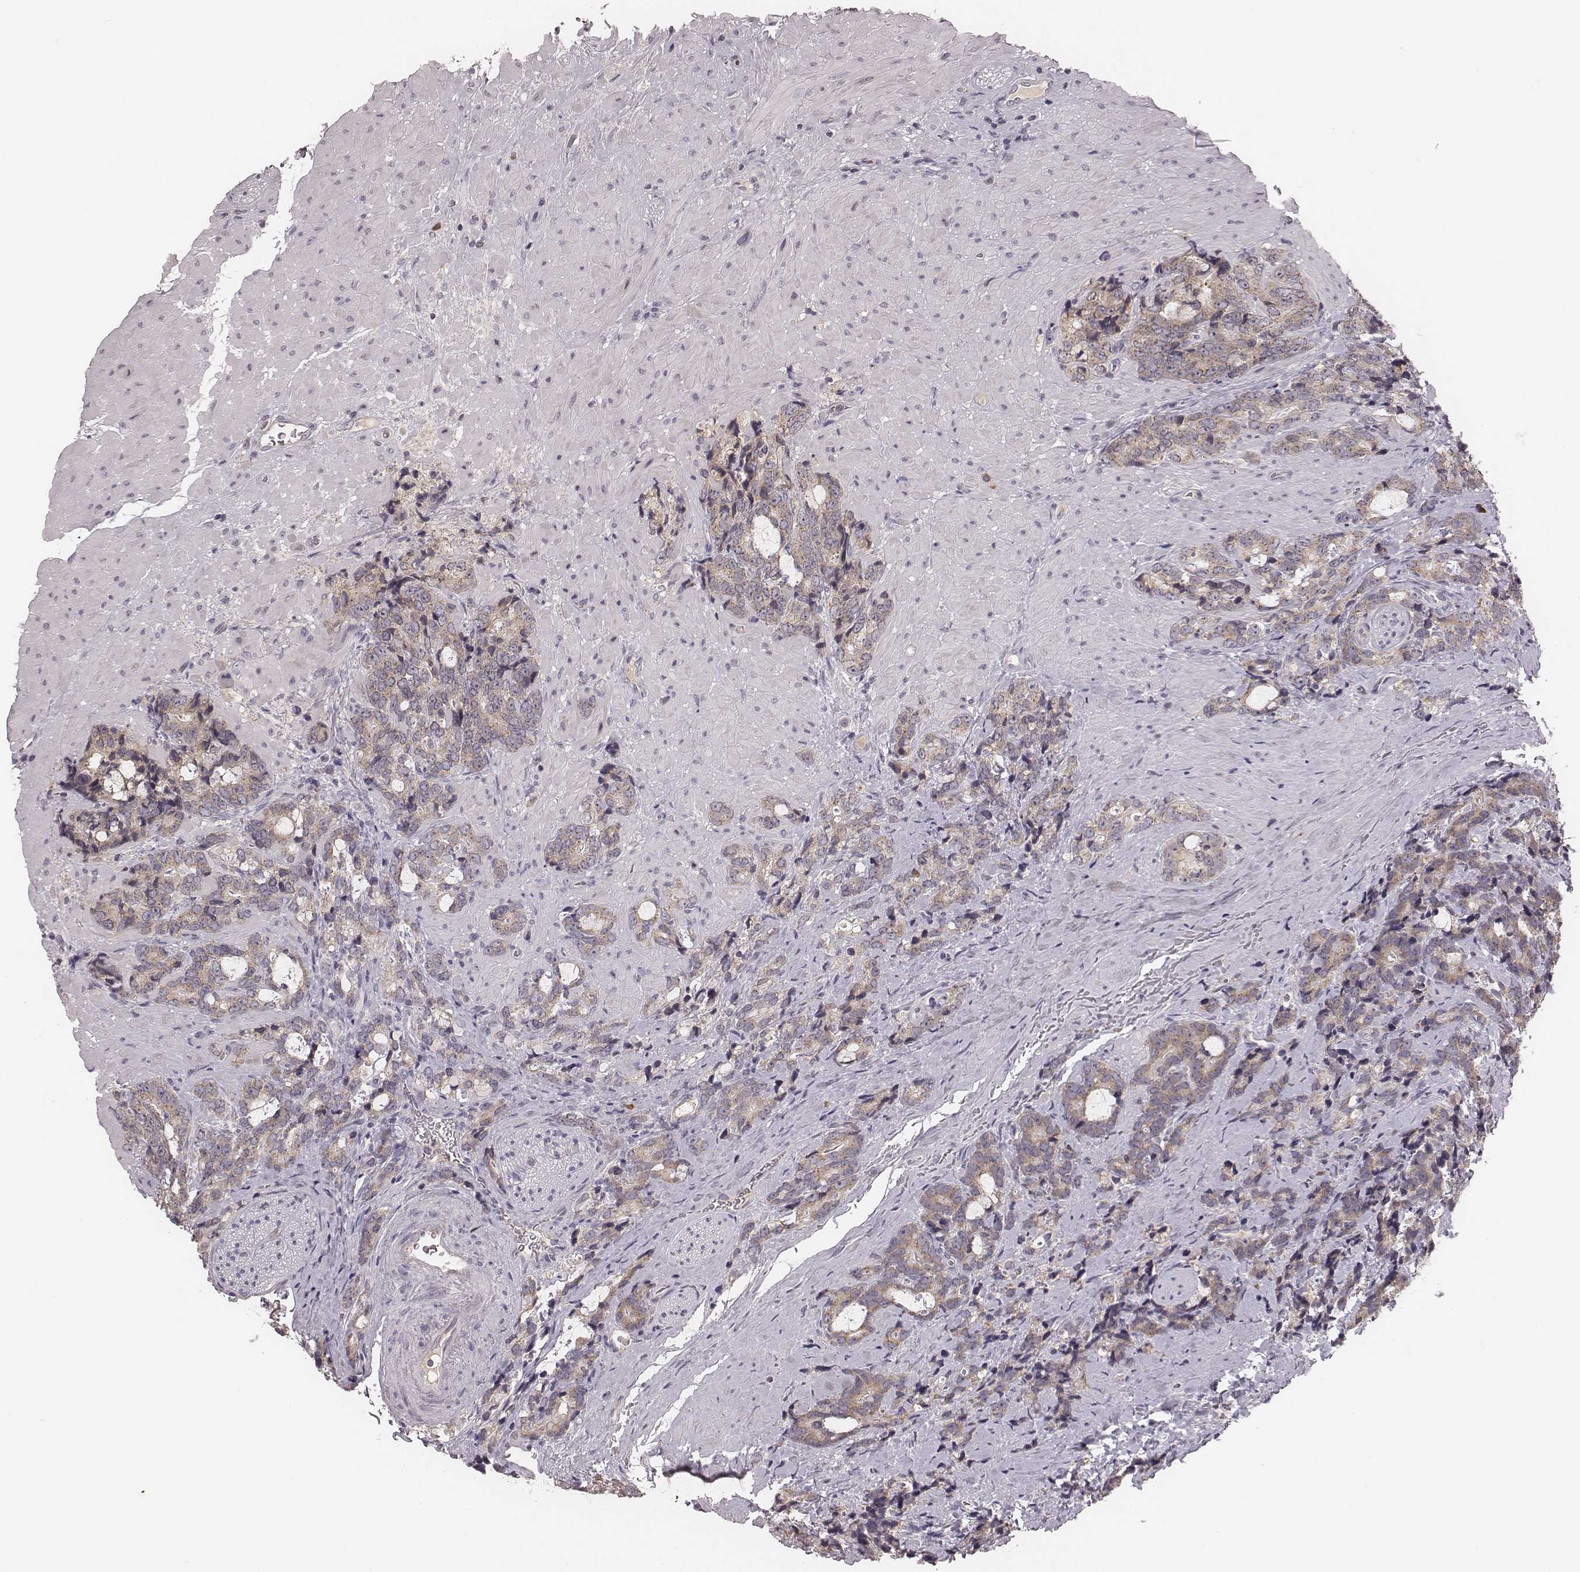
{"staining": {"intensity": "weak", "quantity": ">75%", "location": "cytoplasmic/membranous"}, "tissue": "prostate cancer", "cell_type": "Tumor cells", "image_type": "cancer", "snomed": [{"axis": "morphology", "description": "Adenocarcinoma, High grade"}, {"axis": "topography", "description": "Prostate"}], "caption": "This is a micrograph of immunohistochemistry (IHC) staining of high-grade adenocarcinoma (prostate), which shows weak staining in the cytoplasmic/membranous of tumor cells.", "gene": "P2RX5", "patient": {"sex": "male", "age": 74}}